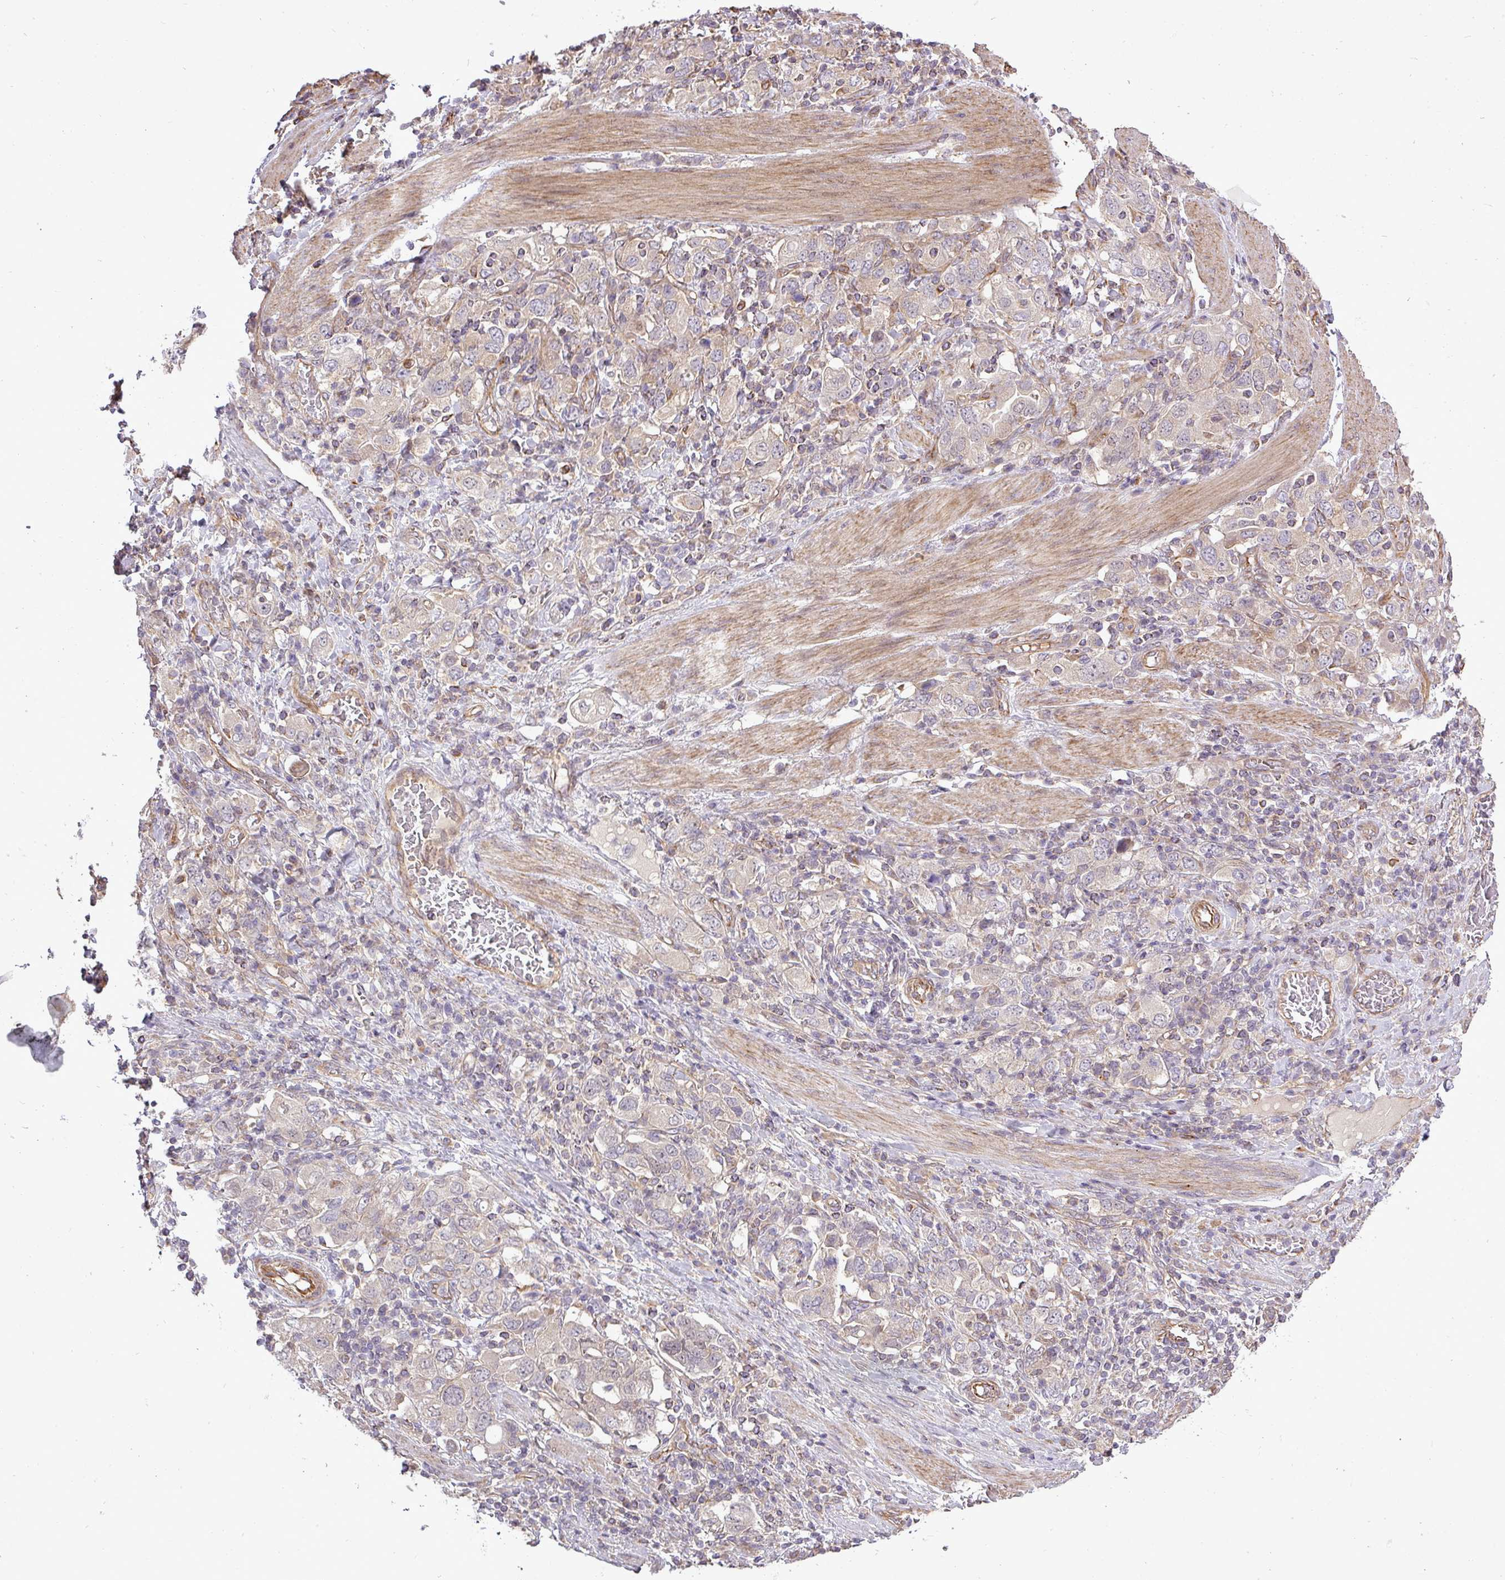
{"staining": {"intensity": "weak", "quantity": "<25%", "location": "cytoplasmic/membranous"}, "tissue": "stomach cancer", "cell_type": "Tumor cells", "image_type": "cancer", "snomed": [{"axis": "morphology", "description": "Adenocarcinoma, NOS"}, {"axis": "topography", "description": "Stomach, upper"}, {"axis": "topography", "description": "Stomach"}], "caption": "This is an IHC histopathology image of human stomach adenocarcinoma. There is no positivity in tumor cells.", "gene": "PDRG1", "patient": {"sex": "male", "age": 62}}